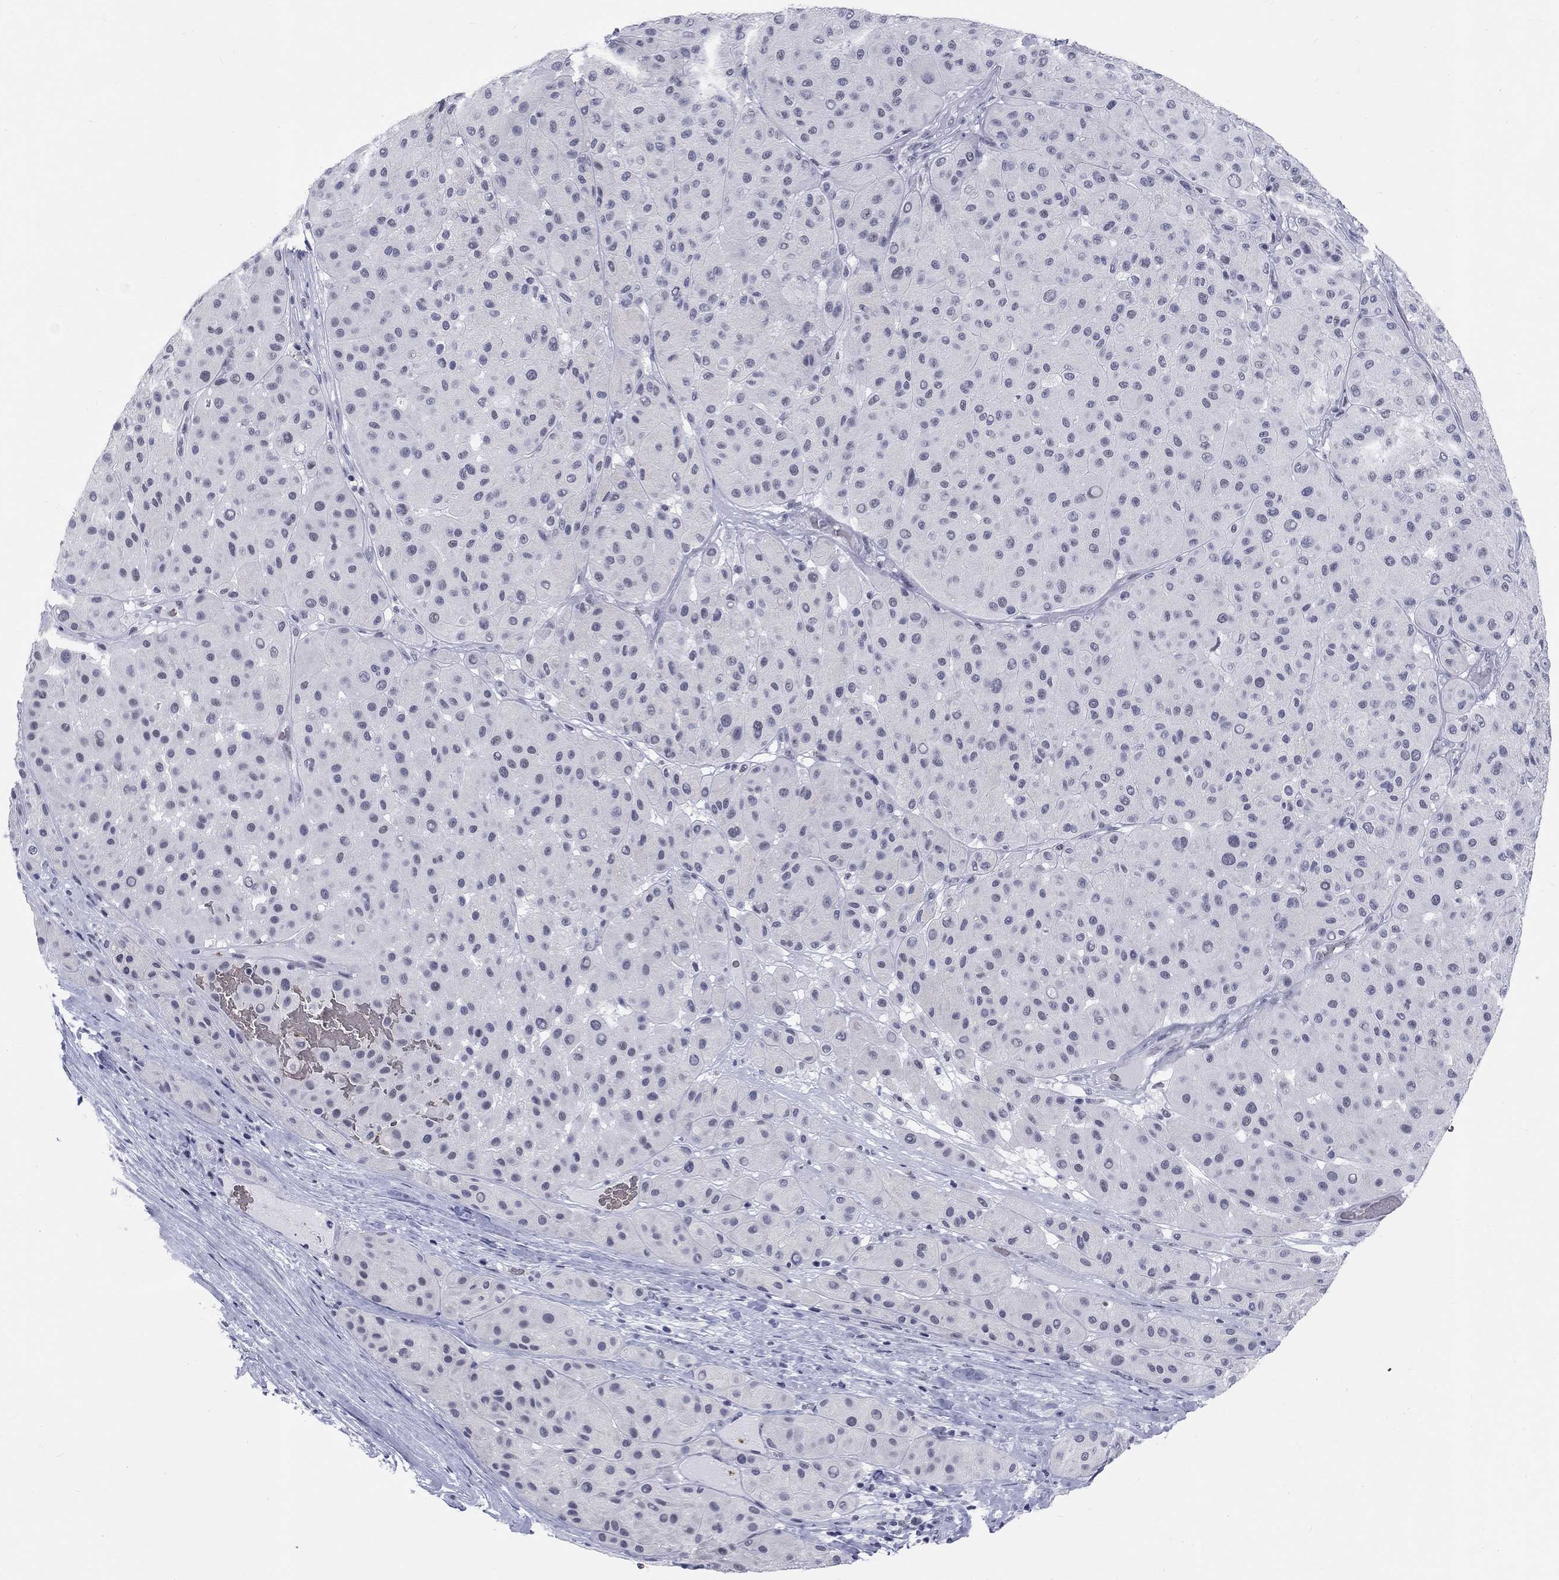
{"staining": {"intensity": "negative", "quantity": "none", "location": "none"}, "tissue": "melanoma", "cell_type": "Tumor cells", "image_type": "cancer", "snomed": [{"axis": "morphology", "description": "Malignant melanoma, Metastatic site"}, {"axis": "topography", "description": "Smooth muscle"}], "caption": "High power microscopy photomicrograph of an immunohistochemistry micrograph of malignant melanoma (metastatic site), revealing no significant expression in tumor cells. (DAB immunohistochemistry (IHC) with hematoxylin counter stain).", "gene": "DMTN", "patient": {"sex": "male", "age": 41}}